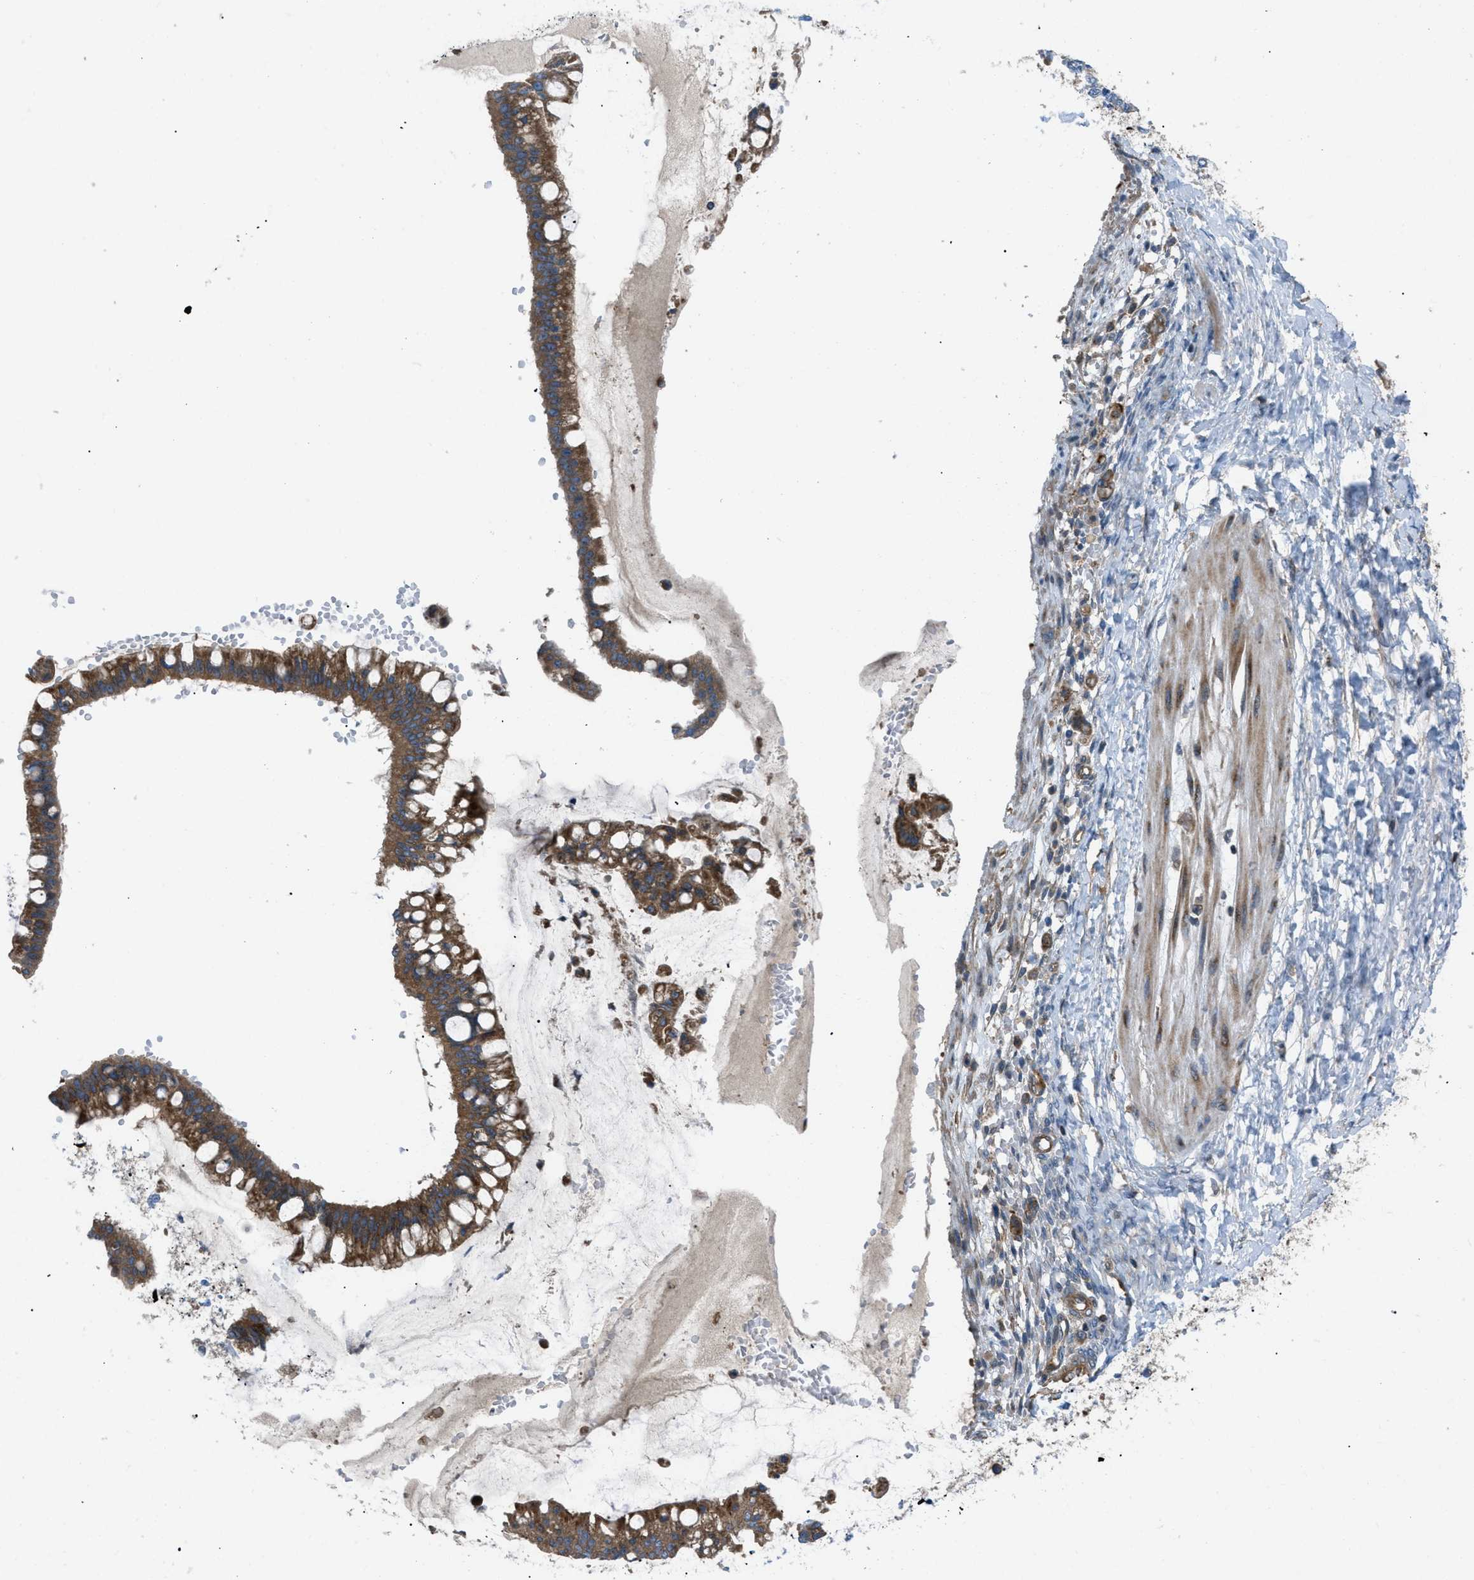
{"staining": {"intensity": "moderate", "quantity": ">75%", "location": "cytoplasmic/membranous"}, "tissue": "ovarian cancer", "cell_type": "Tumor cells", "image_type": "cancer", "snomed": [{"axis": "morphology", "description": "Cystadenocarcinoma, mucinous, NOS"}, {"axis": "topography", "description": "Ovary"}], "caption": "DAB (3,3'-diaminobenzidine) immunohistochemical staining of mucinous cystadenocarcinoma (ovarian) shows moderate cytoplasmic/membranous protein staining in about >75% of tumor cells.", "gene": "ATP2A3", "patient": {"sex": "female", "age": 73}}